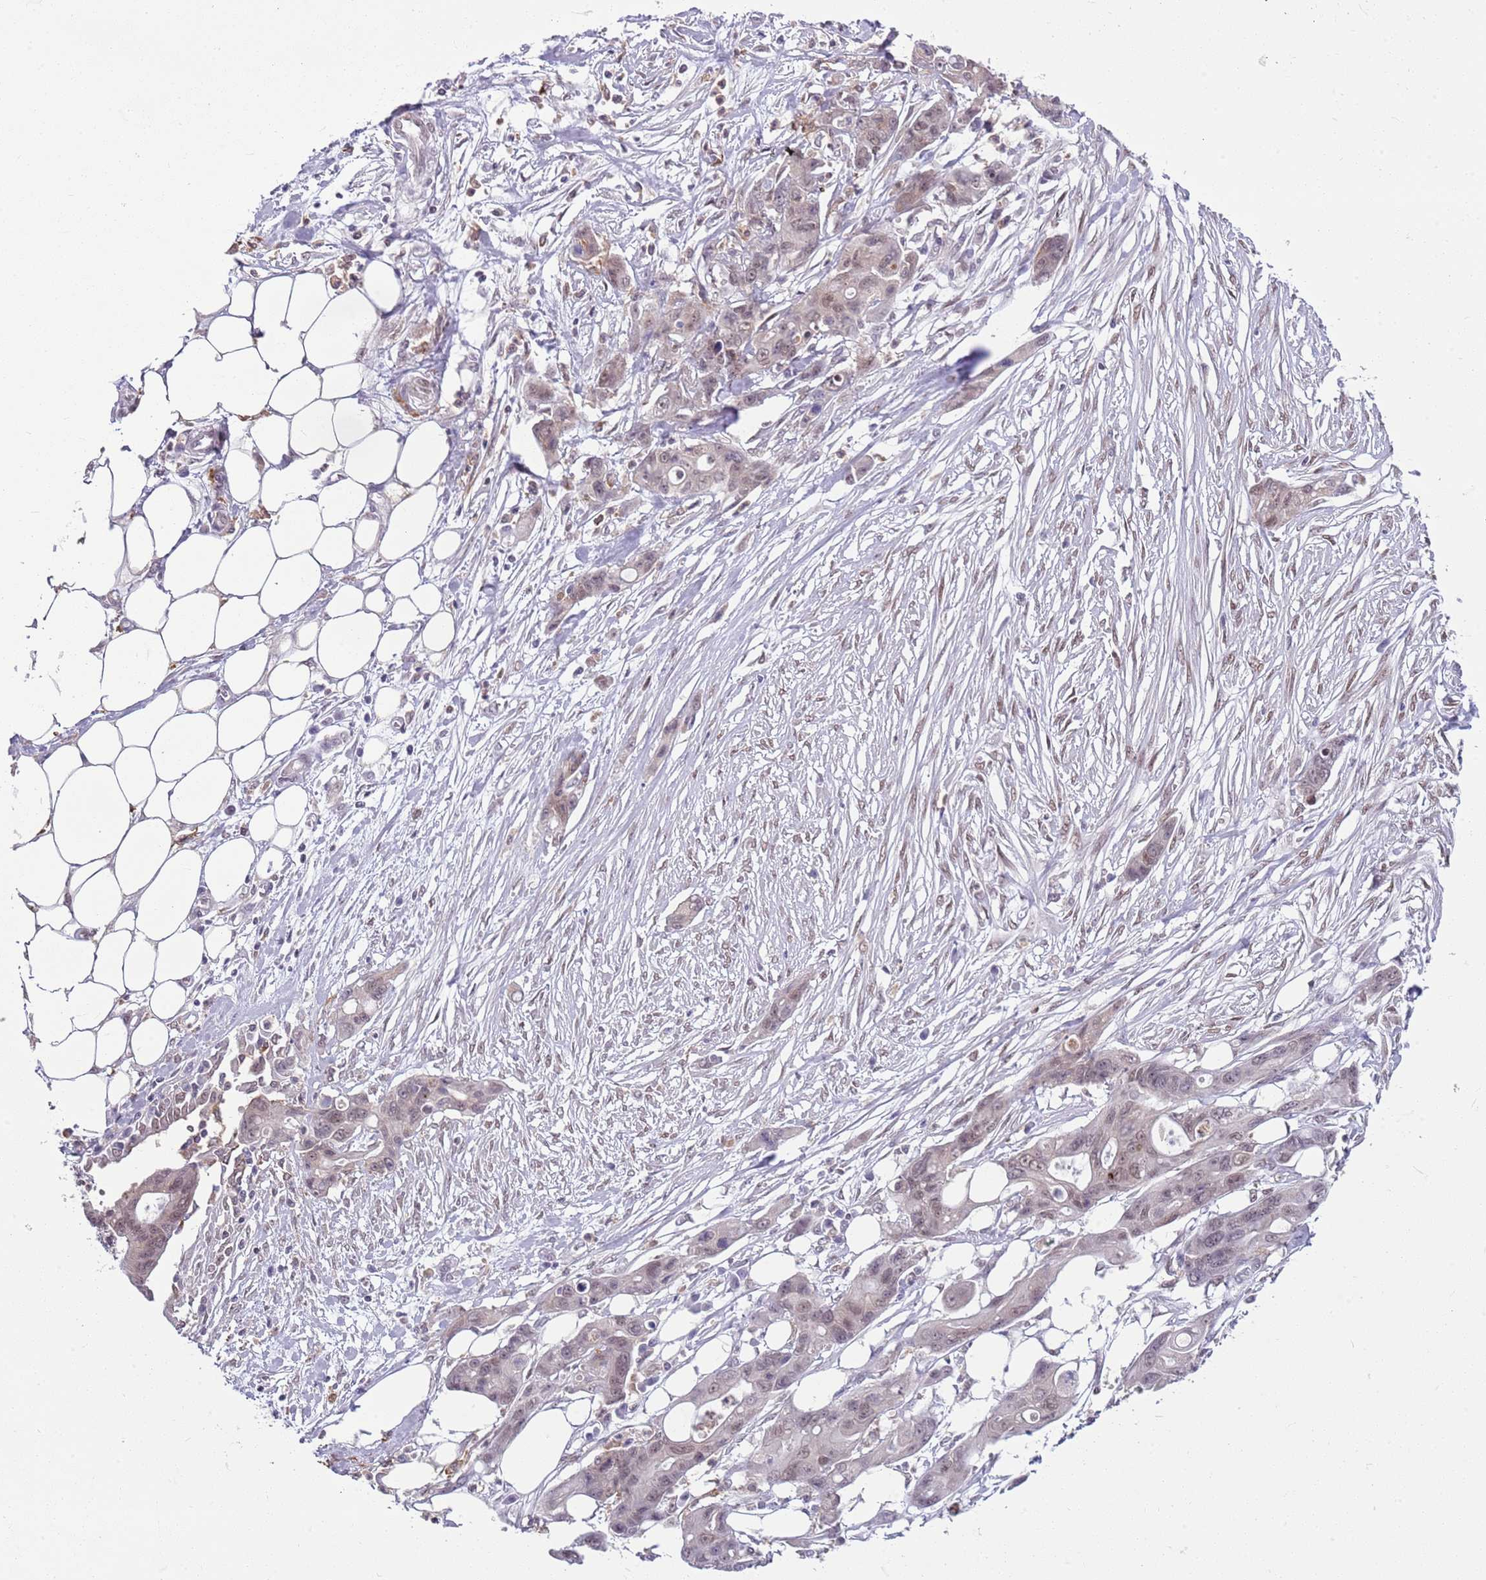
{"staining": {"intensity": "weak", "quantity": "25%-75%", "location": "nuclear"}, "tissue": "ovarian cancer", "cell_type": "Tumor cells", "image_type": "cancer", "snomed": [{"axis": "morphology", "description": "Cystadenocarcinoma, mucinous, NOS"}, {"axis": "topography", "description": "Ovary"}], "caption": "About 25%-75% of tumor cells in mucinous cystadenocarcinoma (ovarian) display weak nuclear protein positivity as visualized by brown immunohistochemical staining.", "gene": "DHX32", "patient": {"sex": "female", "age": 70}}